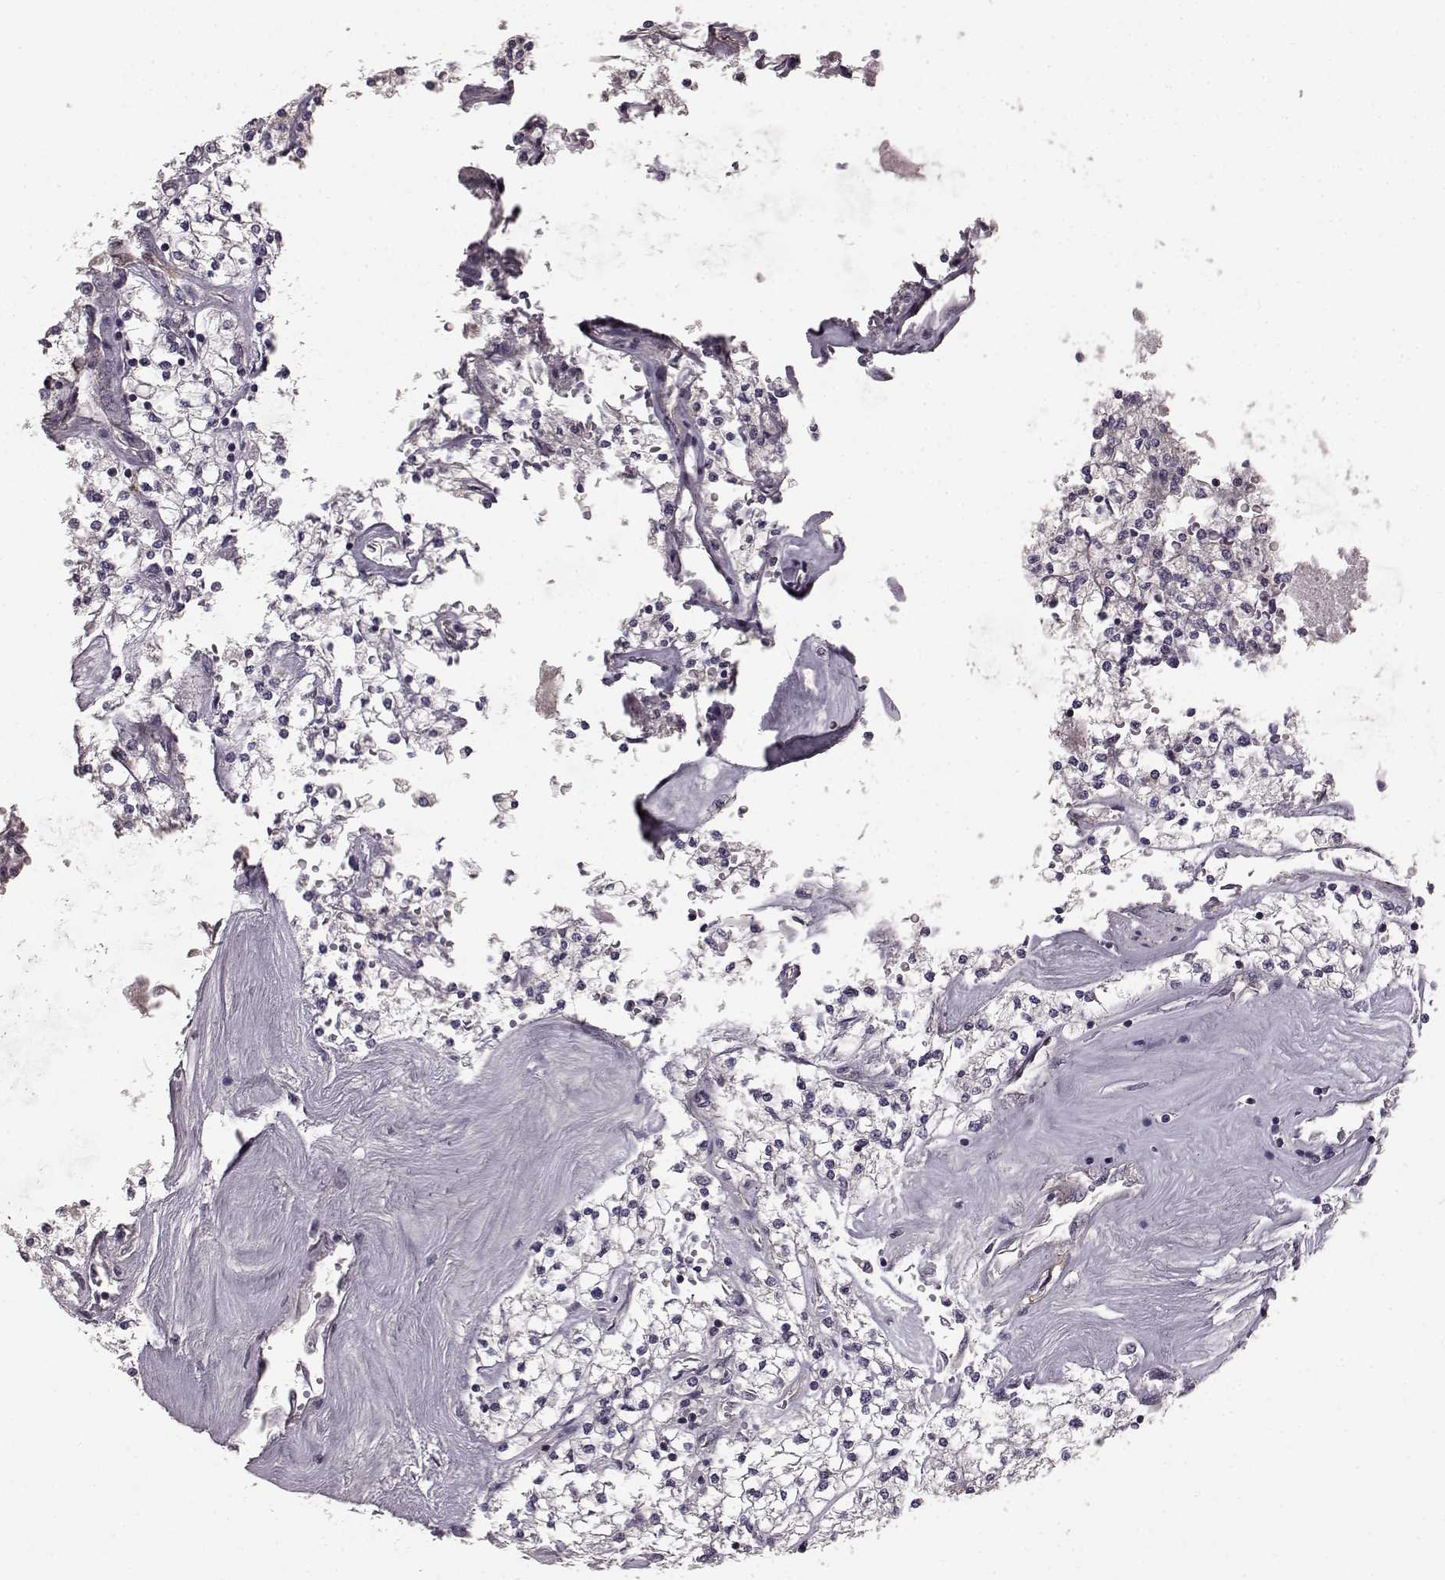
{"staining": {"intensity": "negative", "quantity": "none", "location": "none"}, "tissue": "renal cancer", "cell_type": "Tumor cells", "image_type": "cancer", "snomed": [{"axis": "morphology", "description": "Adenocarcinoma, NOS"}, {"axis": "topography", "description": "Kidney"}], "caption": "This is an IHC micrograph of human renal cancer. There is no staining in tumor cells.", "gene": "SLC22A18", "patient": {"sex": "male", "age": 80}}